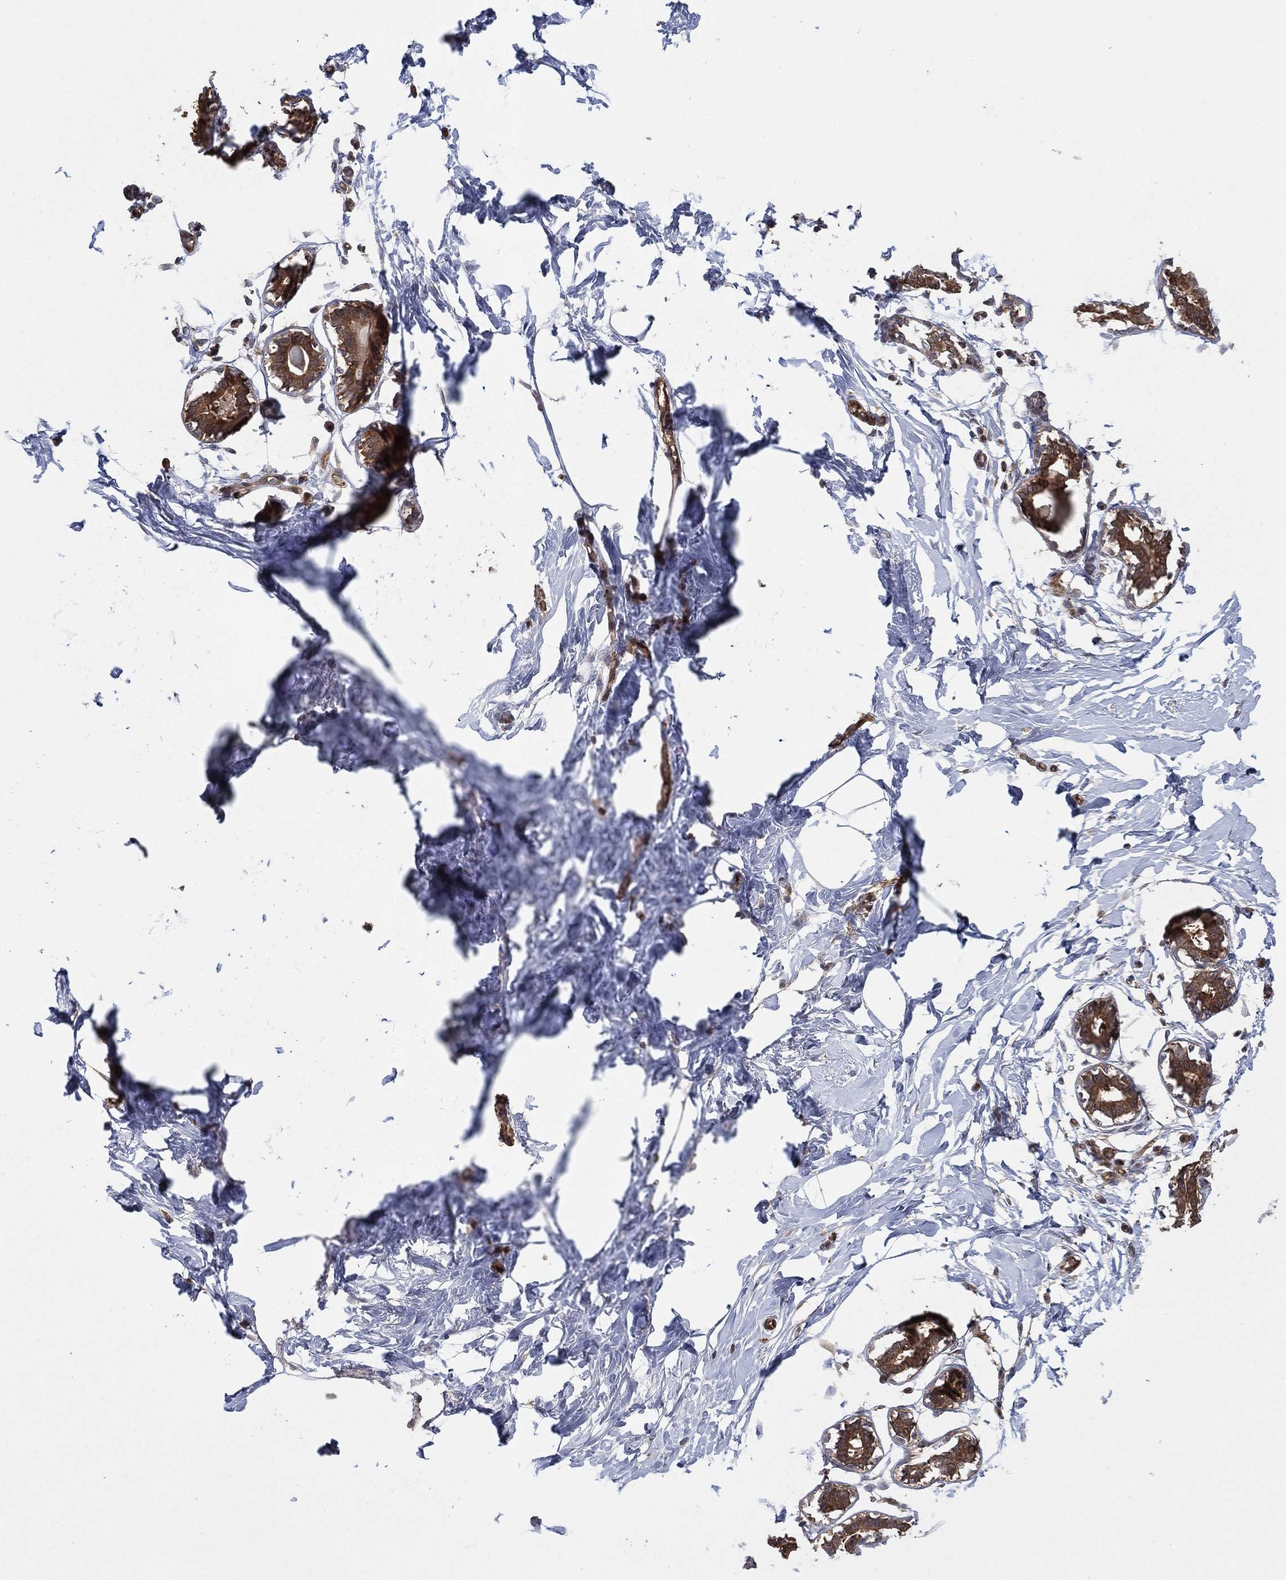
{"staining": {"intensity": "negative", "quantity": "none", "location": "none"}, "tissue": "breast", "cell_type": "Adipocytes", "image_type": "normal", "snomed": [{"axis": "morphology", "description": "Normal tissue, NOS"}, {"axis": "morphology", "description": "Lobular carcinoma, in situ"}, {"axis": "topography", "description": "Breast"}], "caption": "High power microscopy image of an immunohistochemistry micrograph of unremarkable breast, revealing no significant expression in adipocytes. (DAB immunohistochemistry (IHC), high magnification).", "gene": "PSMG4", "patient": {"sex": "female", "age": 35}}